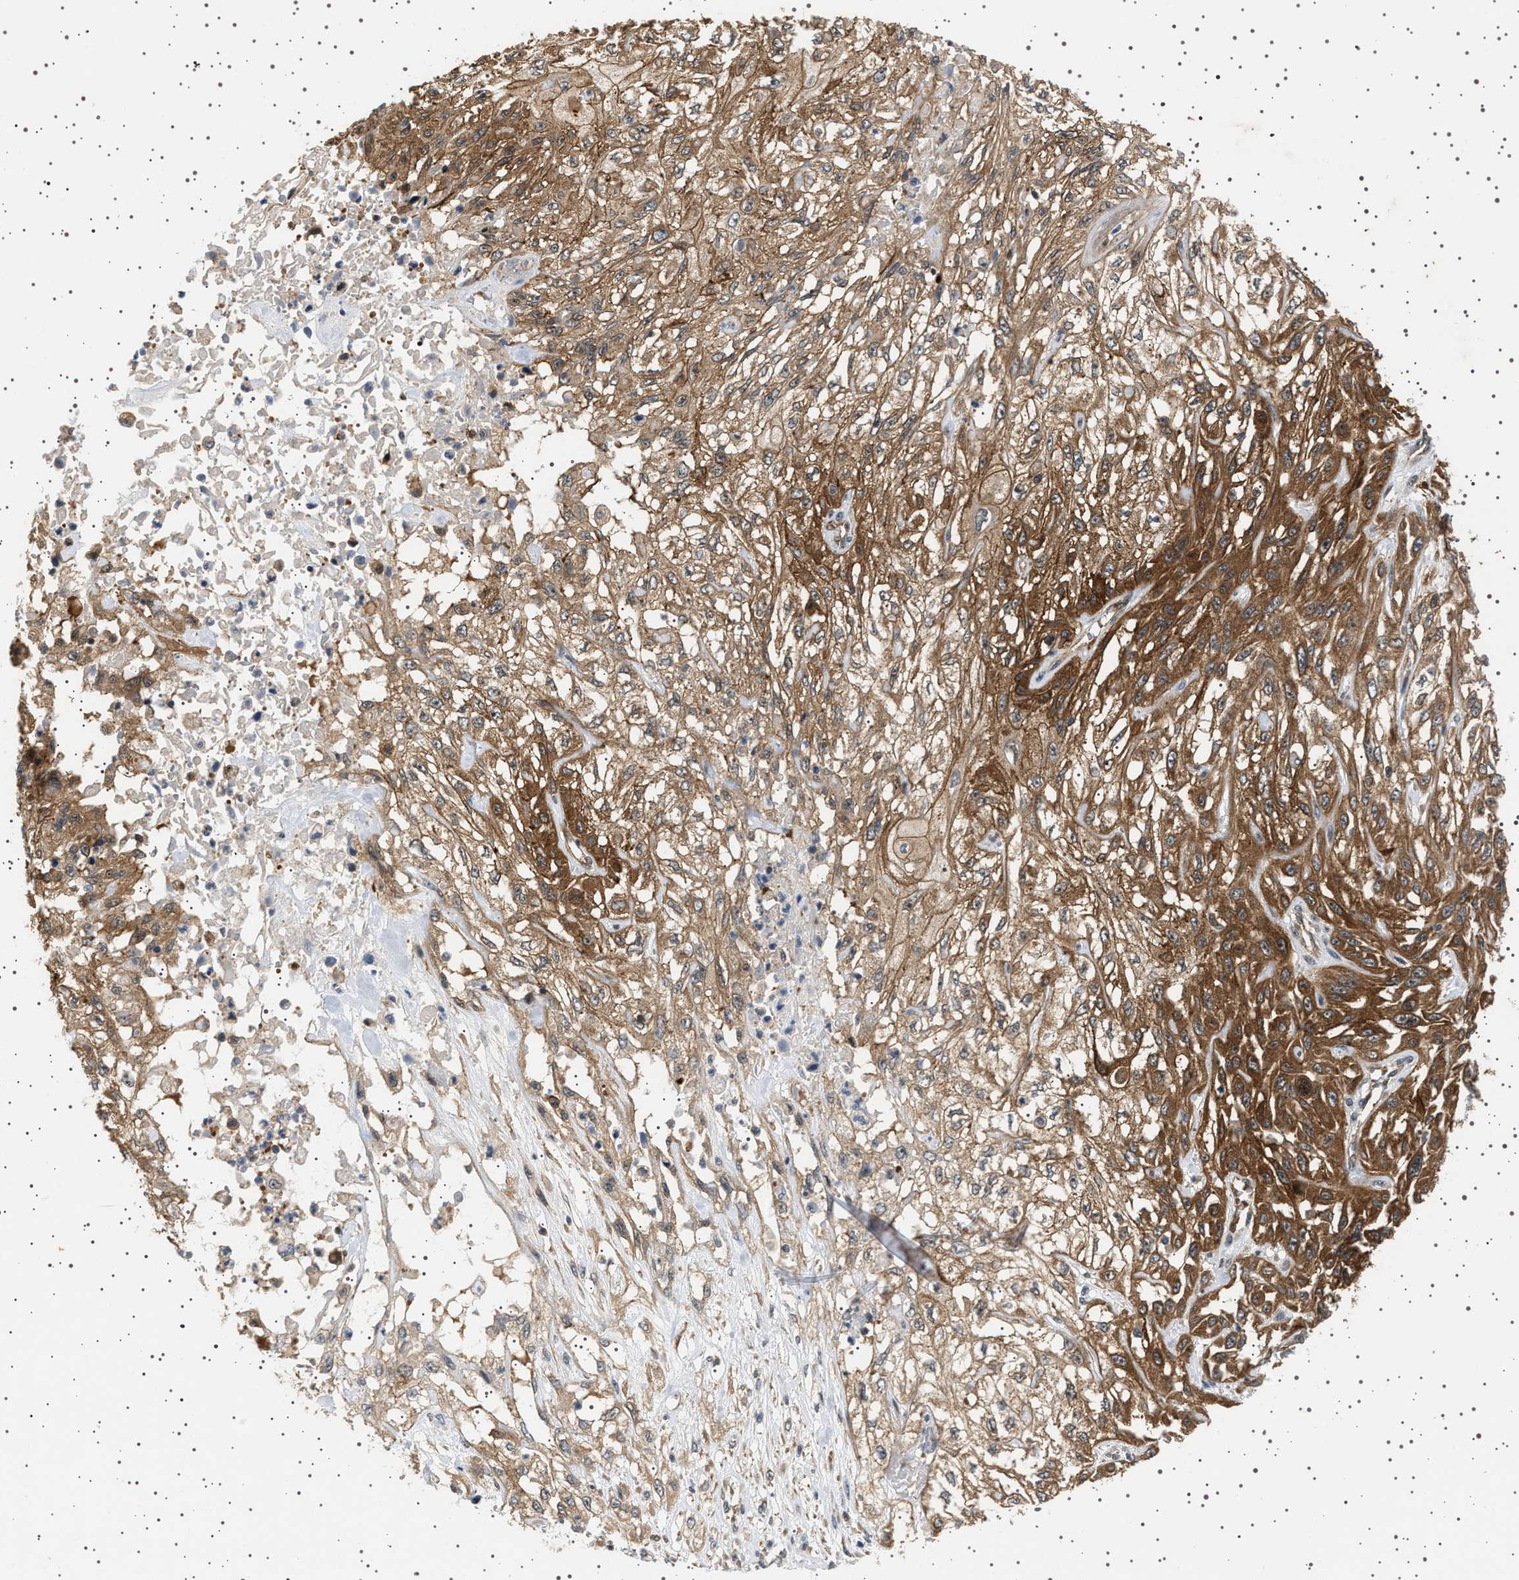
{"staining": {"intensity": "strong", "quantity": ">75%", "location": "cytoplasmic/membranous"}, "tissue": "skin cancer", "cell_type": "Tumor cells", "image_type": "cancer", "snomed": [{"axis": "morphology", "description": "Squamous cell carcinoma, NOS"}, {"axis": "morphology", "description": "Squamous cell carcinoma, metastatic, NOS"}, {"axis": "topography", "description": "Skin"}, {"axis": "topography", "description": "Lymph node"}], "caption": "Protein expression analysis of skin cancer shows strong cytoplasmic/membranous staining in approximately >75% of tumor cells.", "gene": "BAG3", "patient": {"sex": "male", "age": 75}}